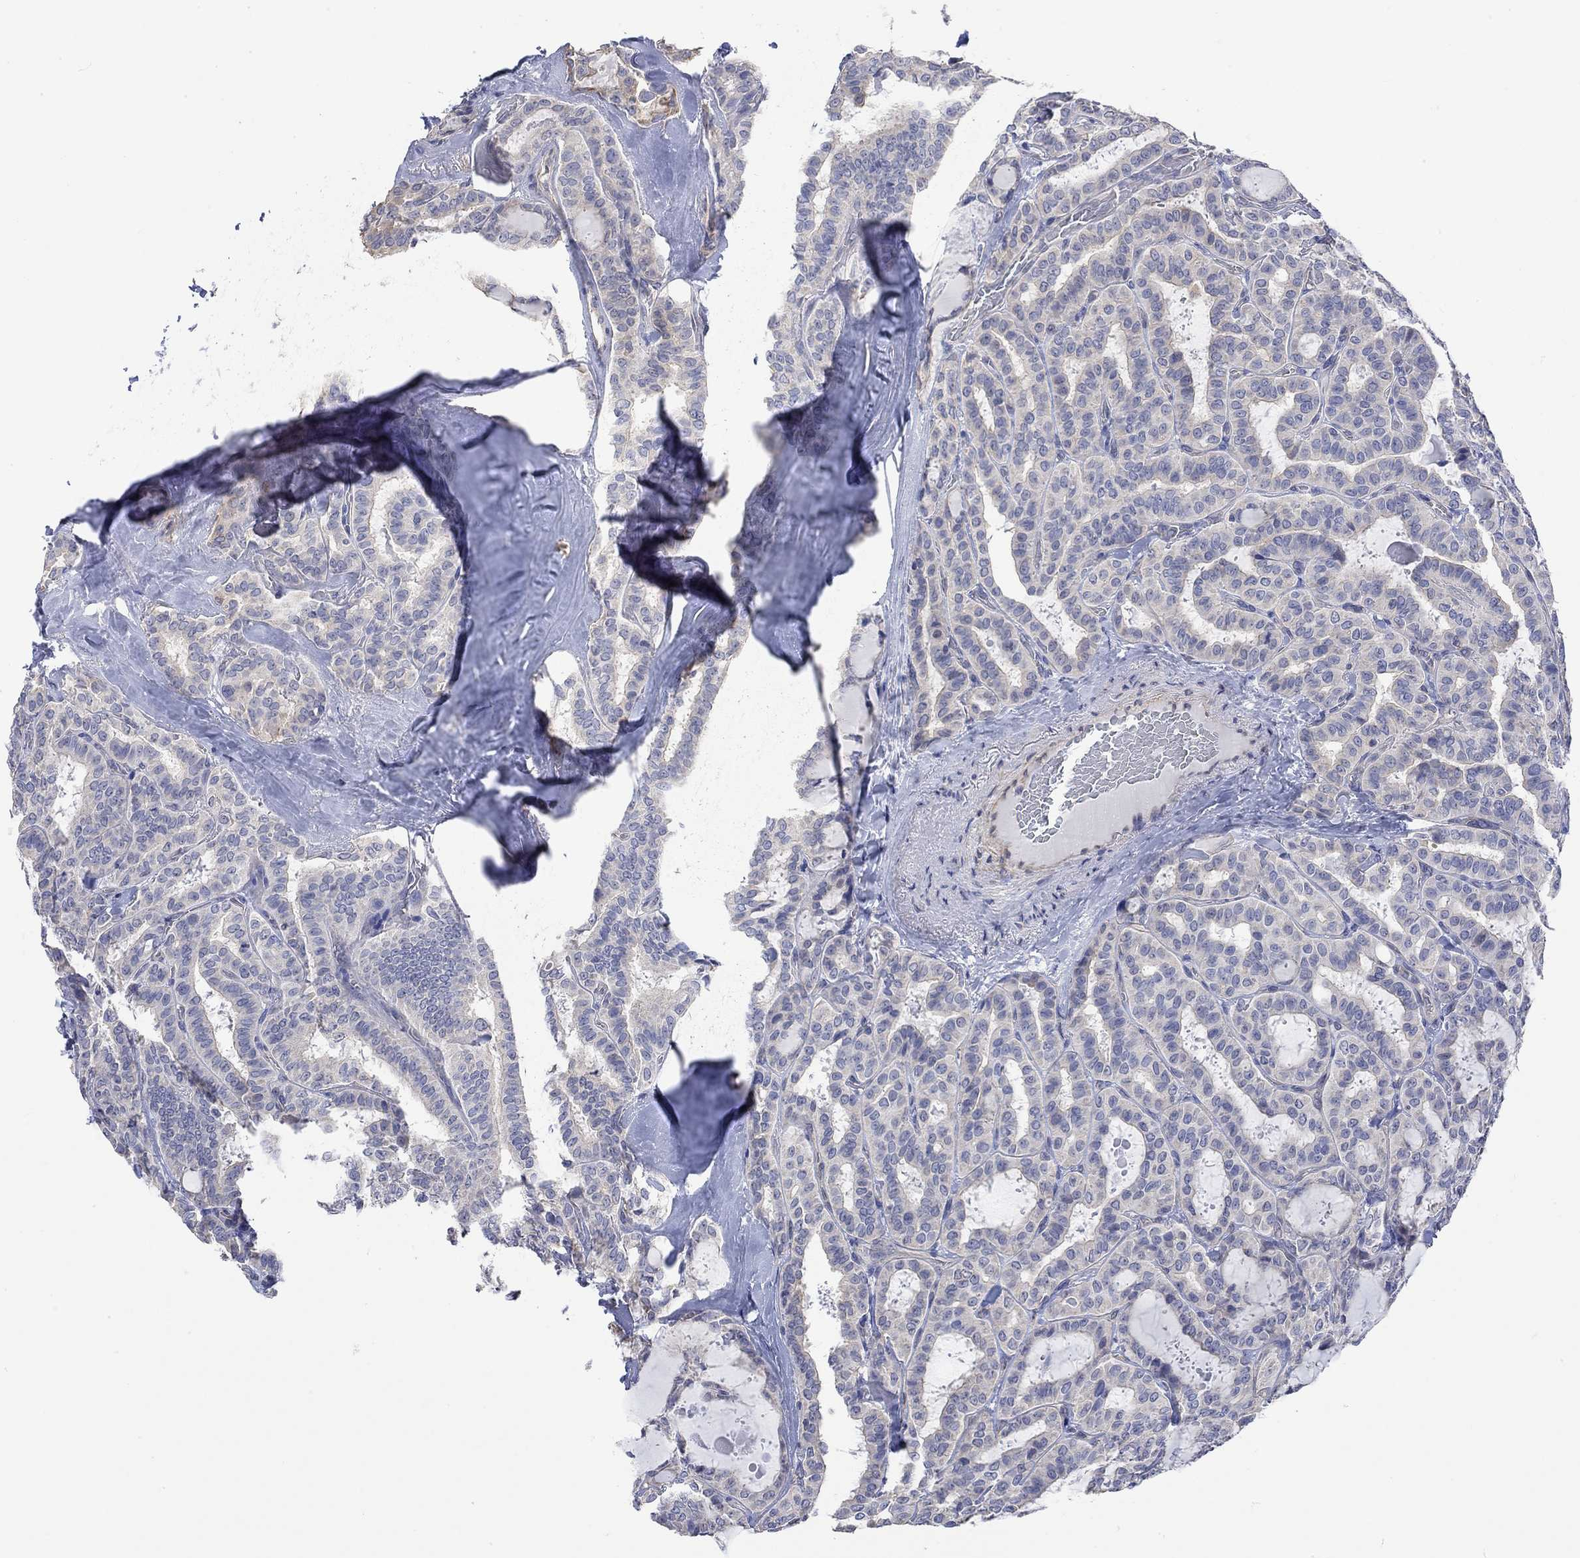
{"staining": {"intensity": "moderate", "quantity": "<25%", "location": "cytoplasmic/membranous"}, "tissue": "thyroid cancer", "cell_type": "Tumor cells", "image_type": "cancer", "snomed": [{"axis": "morphology", "description": "Papillary adenocarcinoma, NOS"}, {"axis": "topography", "description": "Thyroid gland"}], "caption": "An immunohistochemistry image of tumor tissue is shown. Protein staining in brown labels moderate cytoplasmic/membranous positivity in thyroid papillary adenocarcinoma within tumor cells.", "gene": "AGRP", "patient": {"sex": "female", "age": 39}}